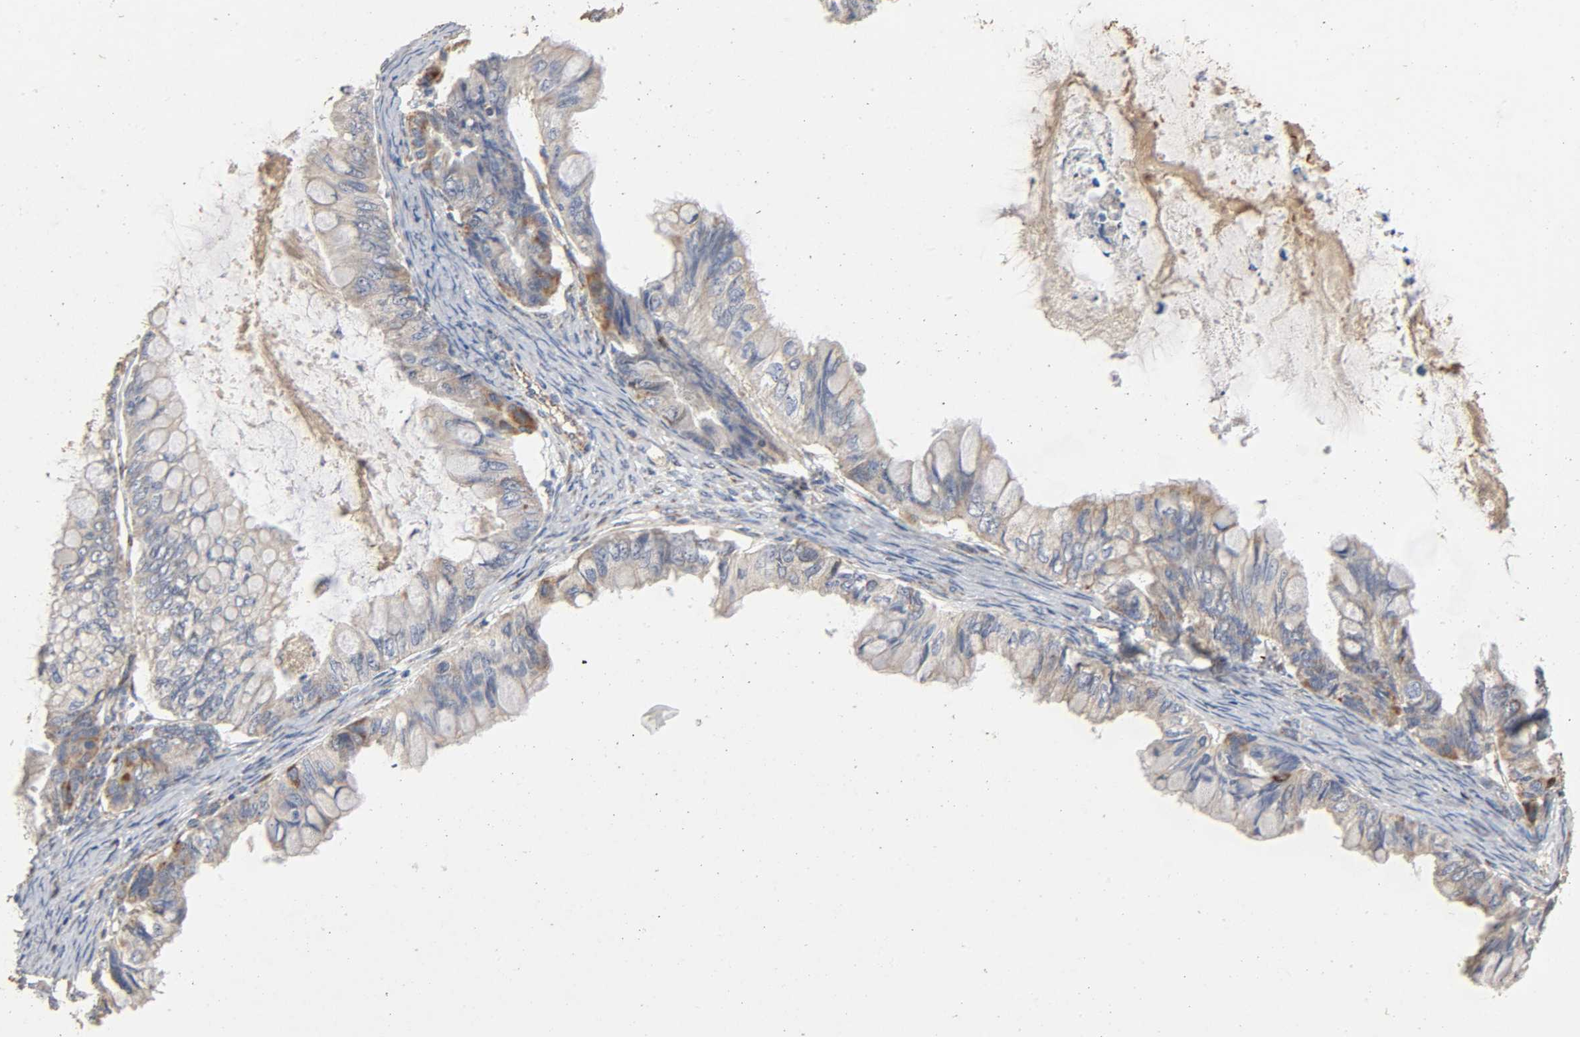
{"staining": {"intensity": "moderate", "quantity": "<25%", "location": "cytoplasmic/membranous"}, "tissue": "ovarian cancer", "cell_type": "Tumor cells", "image_type": "cancer", "snomed": [{"axis": "morphology", "description": "Cystadenocarcinoma, mucinous, NOS"}, {"axis": "topography", "description": "Ovary"}], "caption": "A photomicrograph of human ovarian cancer stained for a protein shows moderate cytoplasmic/membranous brown staining in tumor cells. Nuclei are stained in blue.", "gene": "NDUFS3", "patient": {"sex": "female", "age": 80}}